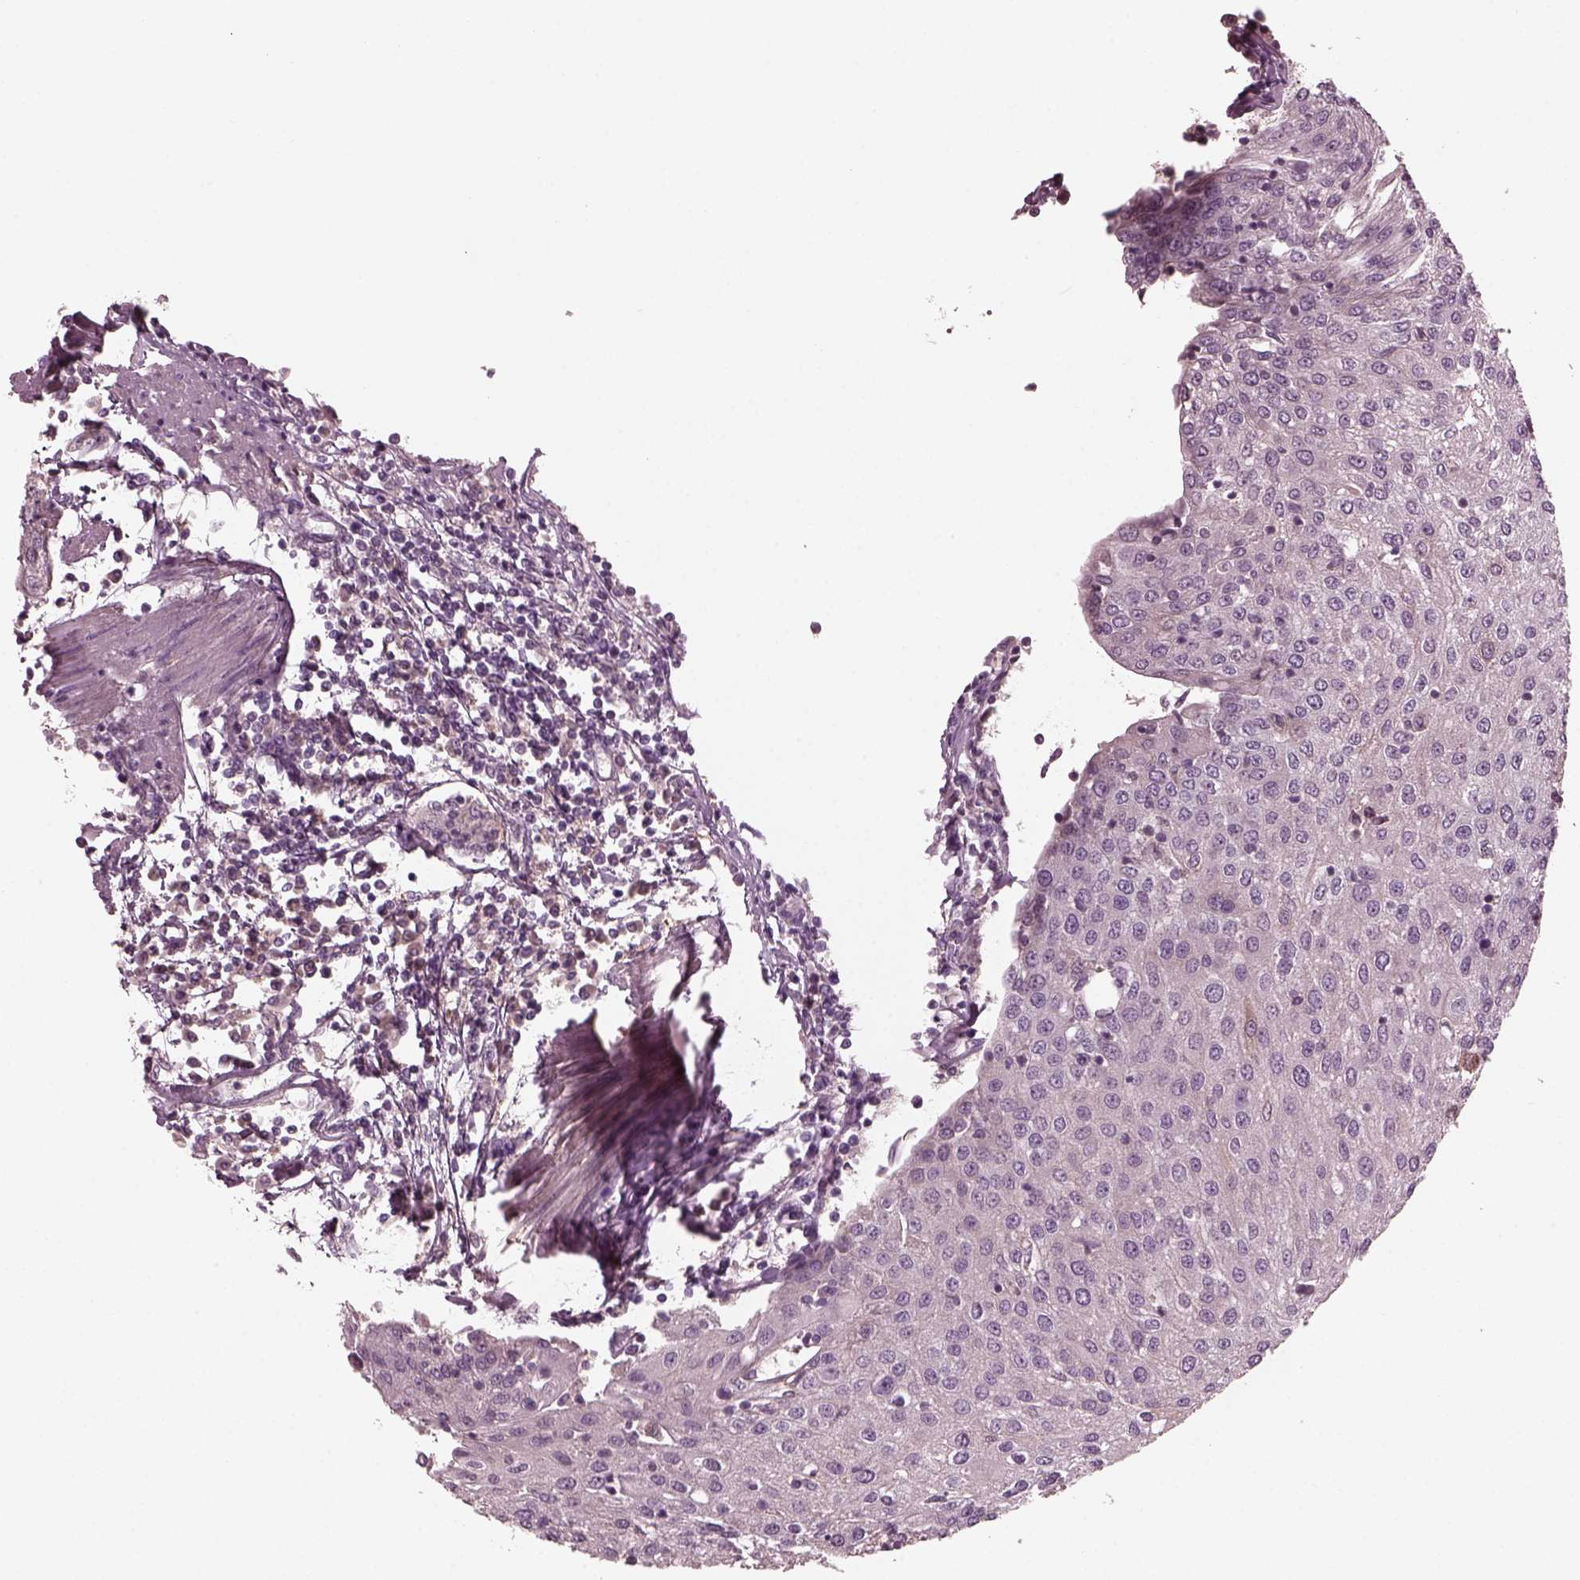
{"staining": {"intensity": "negative", "quantity": "none", "location": "none"}, "tissue": "urothelial cancer", "cell_type": "Tumor cells", "image_type": "cancer", "snomed": [{"axis": "morphology", "description": "Urothelial carcinoma, High grade"}, {"axis": "topography", "description": "Urinary bladder"}], "caption": "A micrograph of urothelial cancer stained for a protein shows no brown staining in tumor cells.", "gene": "PORCN", "patient": {"sex": "female", "age": 85}}